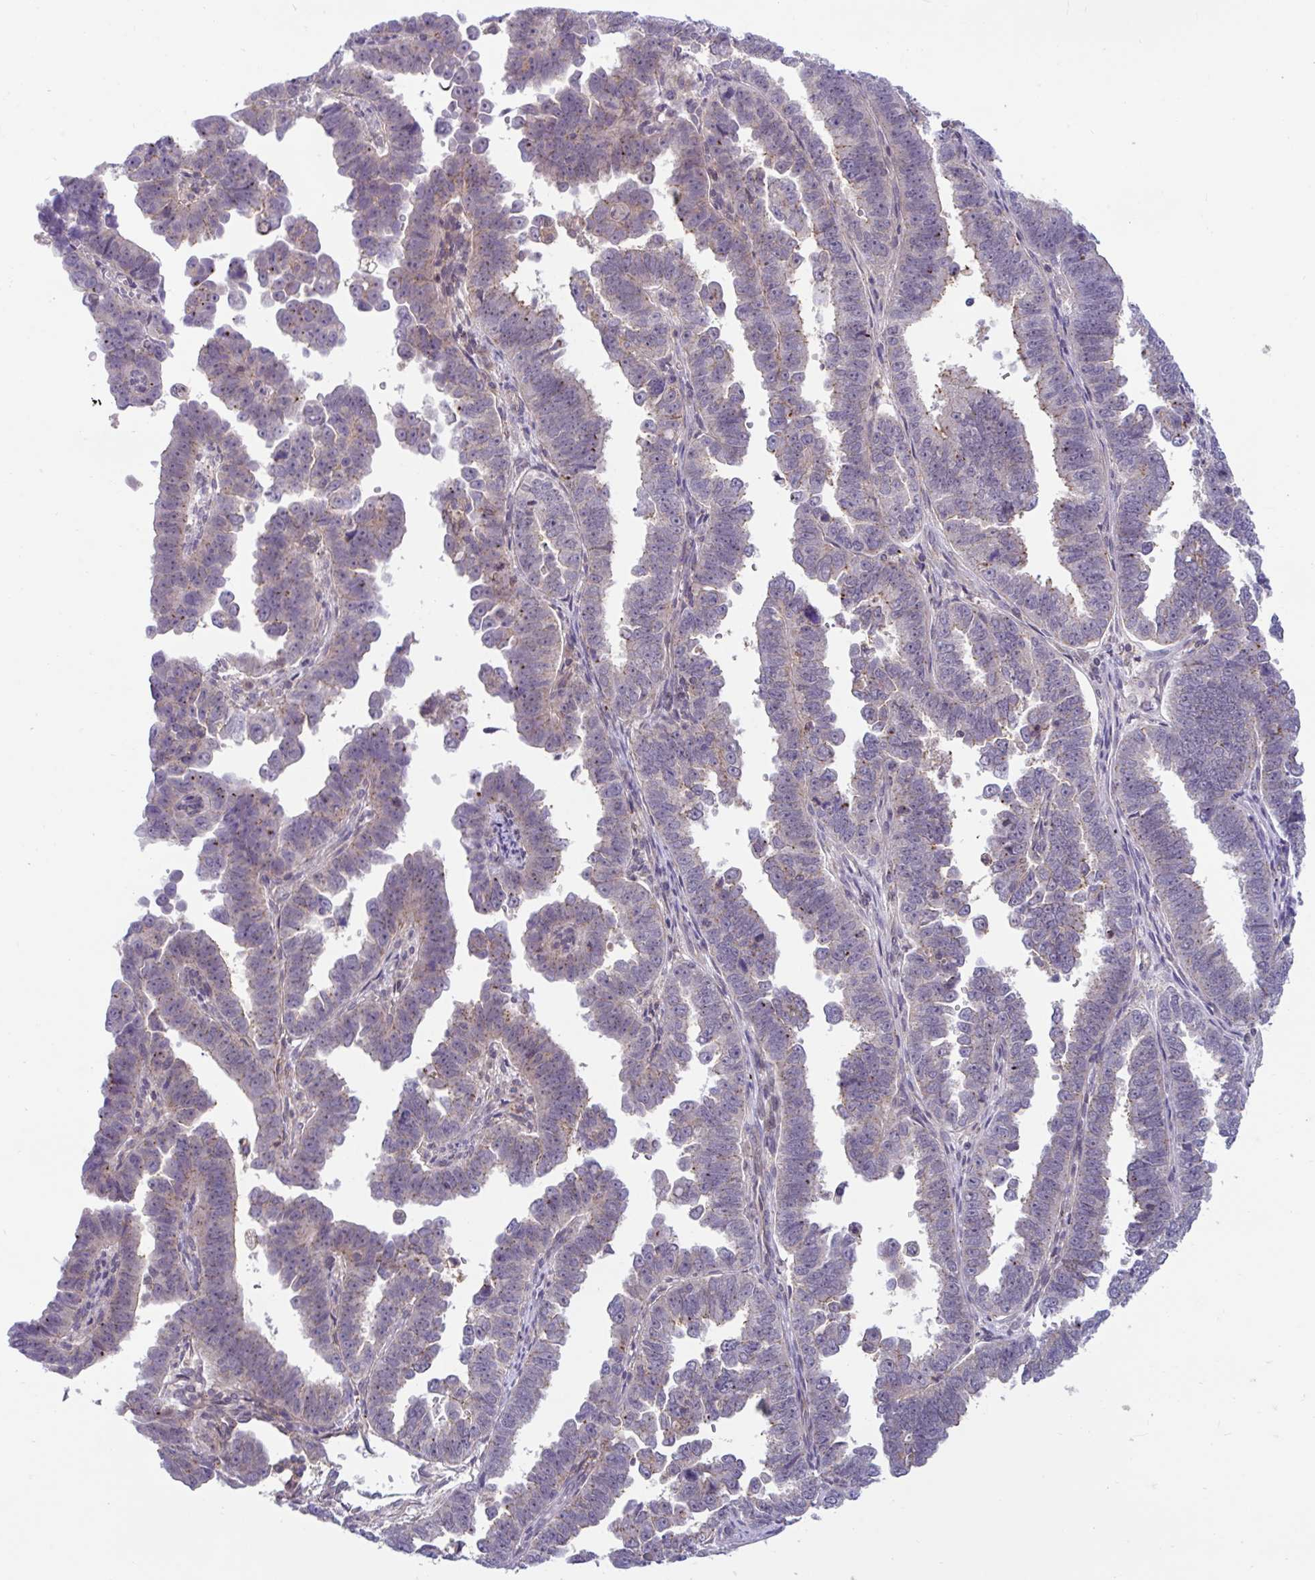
{"staining": {"intensity": "weak", "quantity": "25%-75%", "location": "cytoplasmic/membranous"}, "tissue": "endometrial cancer", "cell_type": "Tumor cells", "image_type": "cancer", "snomed": [{"axis": "morphology", "description": "Adenocarcinoma, NOS"}, {"axis": "topography", "description": "Endometrium"}], "caption": "High-magnification brightfield microscopy of adenocarcinoma (endometrial) stained with DAB (brown) and counterstained with hematoxylin (blue). tumor cells exhibit weak cytoplasmic/membranous staining is seen in about25%-75% of cells.", "gene": "IST1", "patient": {"sex": "female", "age": 75}}